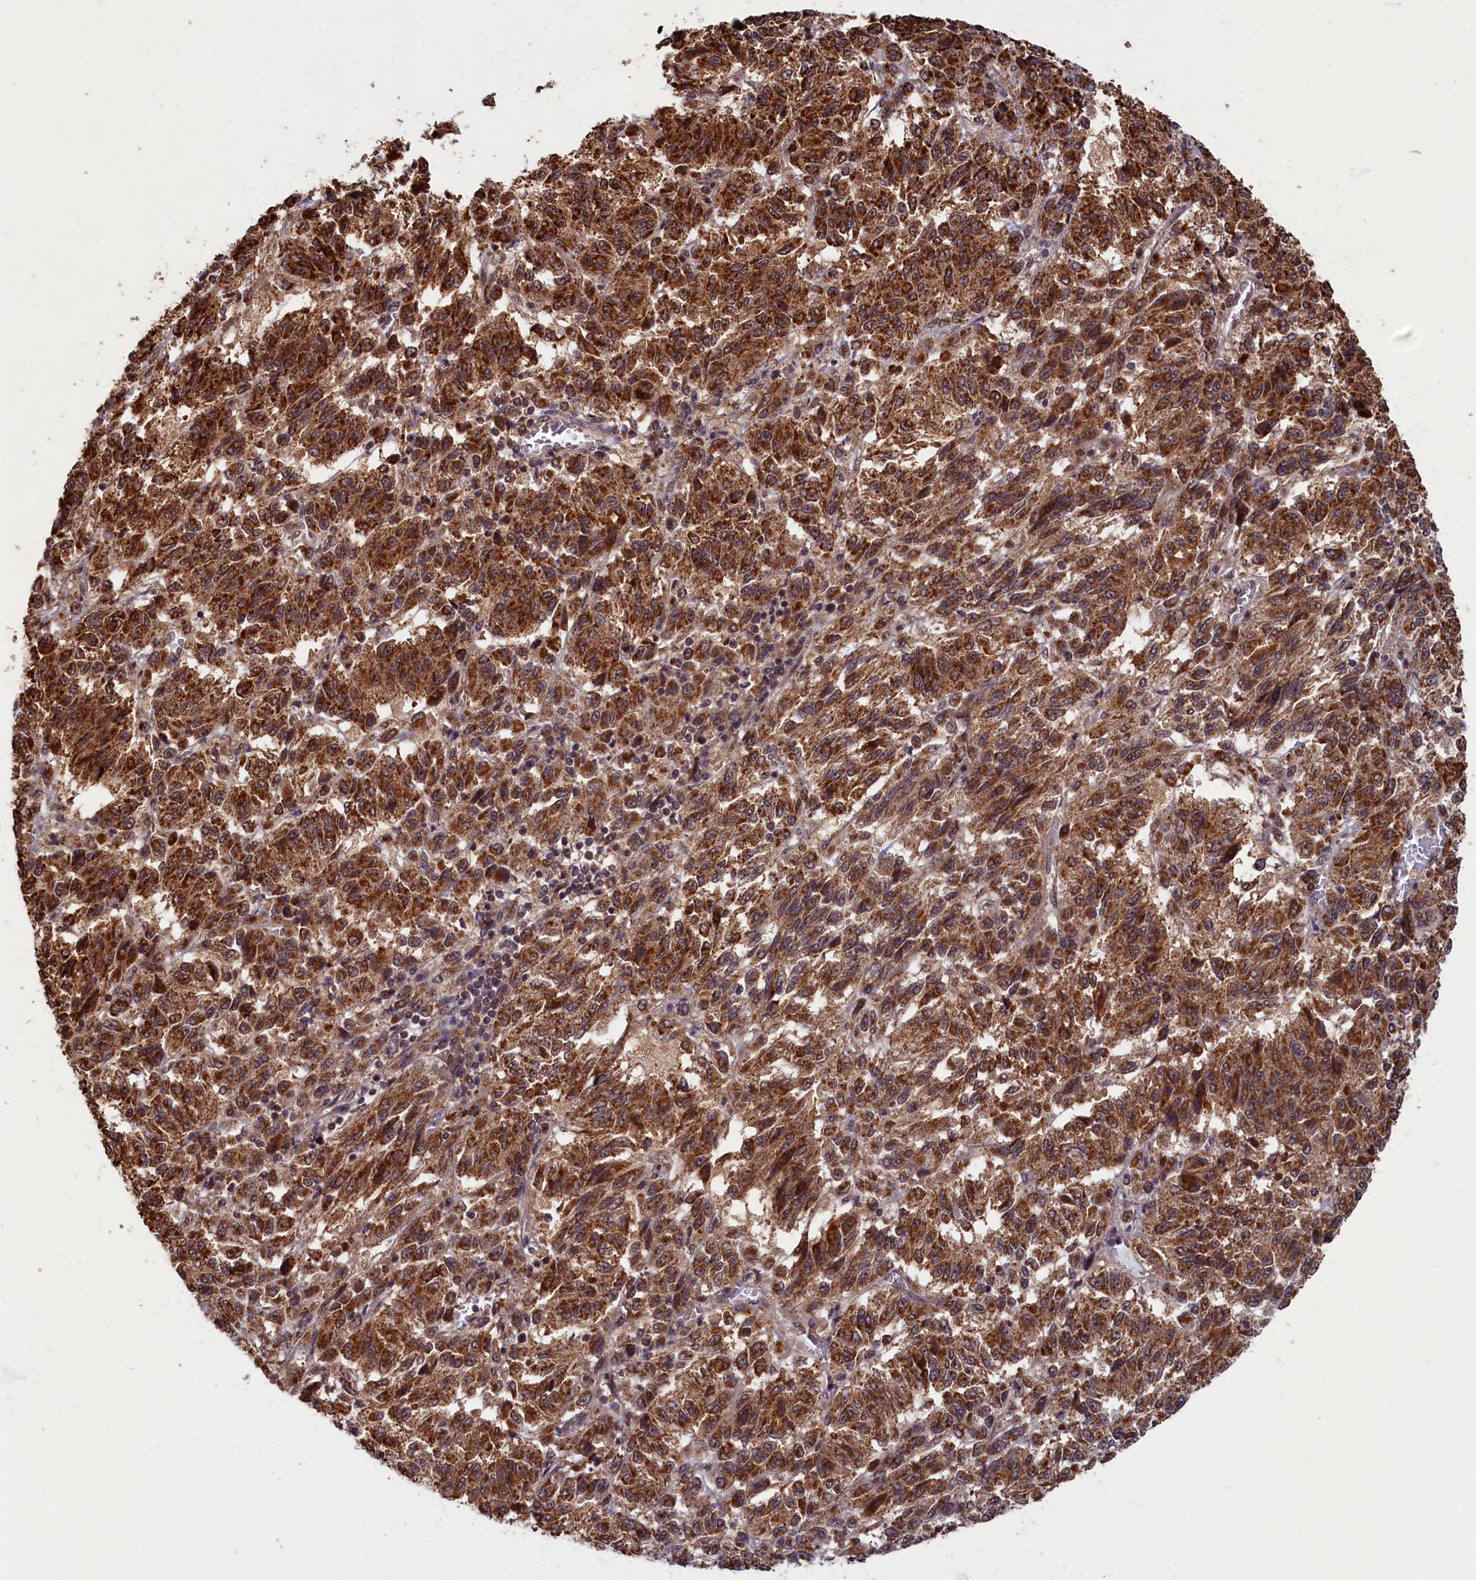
{"staining": {"intensity": "strong", "quantity": ">75%", "location": "cytoplasmic/membranous"}, "tissue": "melanoma", "cell_type": "Tumor cells", "image_type": "cancer", "snomed": [{"axis": "morphology", "description": "Malignant melanoma, Metastatic site"}, {"axis": "topography", "description": "Lung"}], "caption": "A high-resolution photomicrograph shows IHC staining of malignant melanoma (metastatic site), which demonstrates strong cytoplasmic/membranous positivity in approximately >75% of tumor cells. Ihc stains the protein of interest in brown and the nuclei are stained blue.", "gene": "BRCA1", "patient": {"sex": "male", "age": 64}}